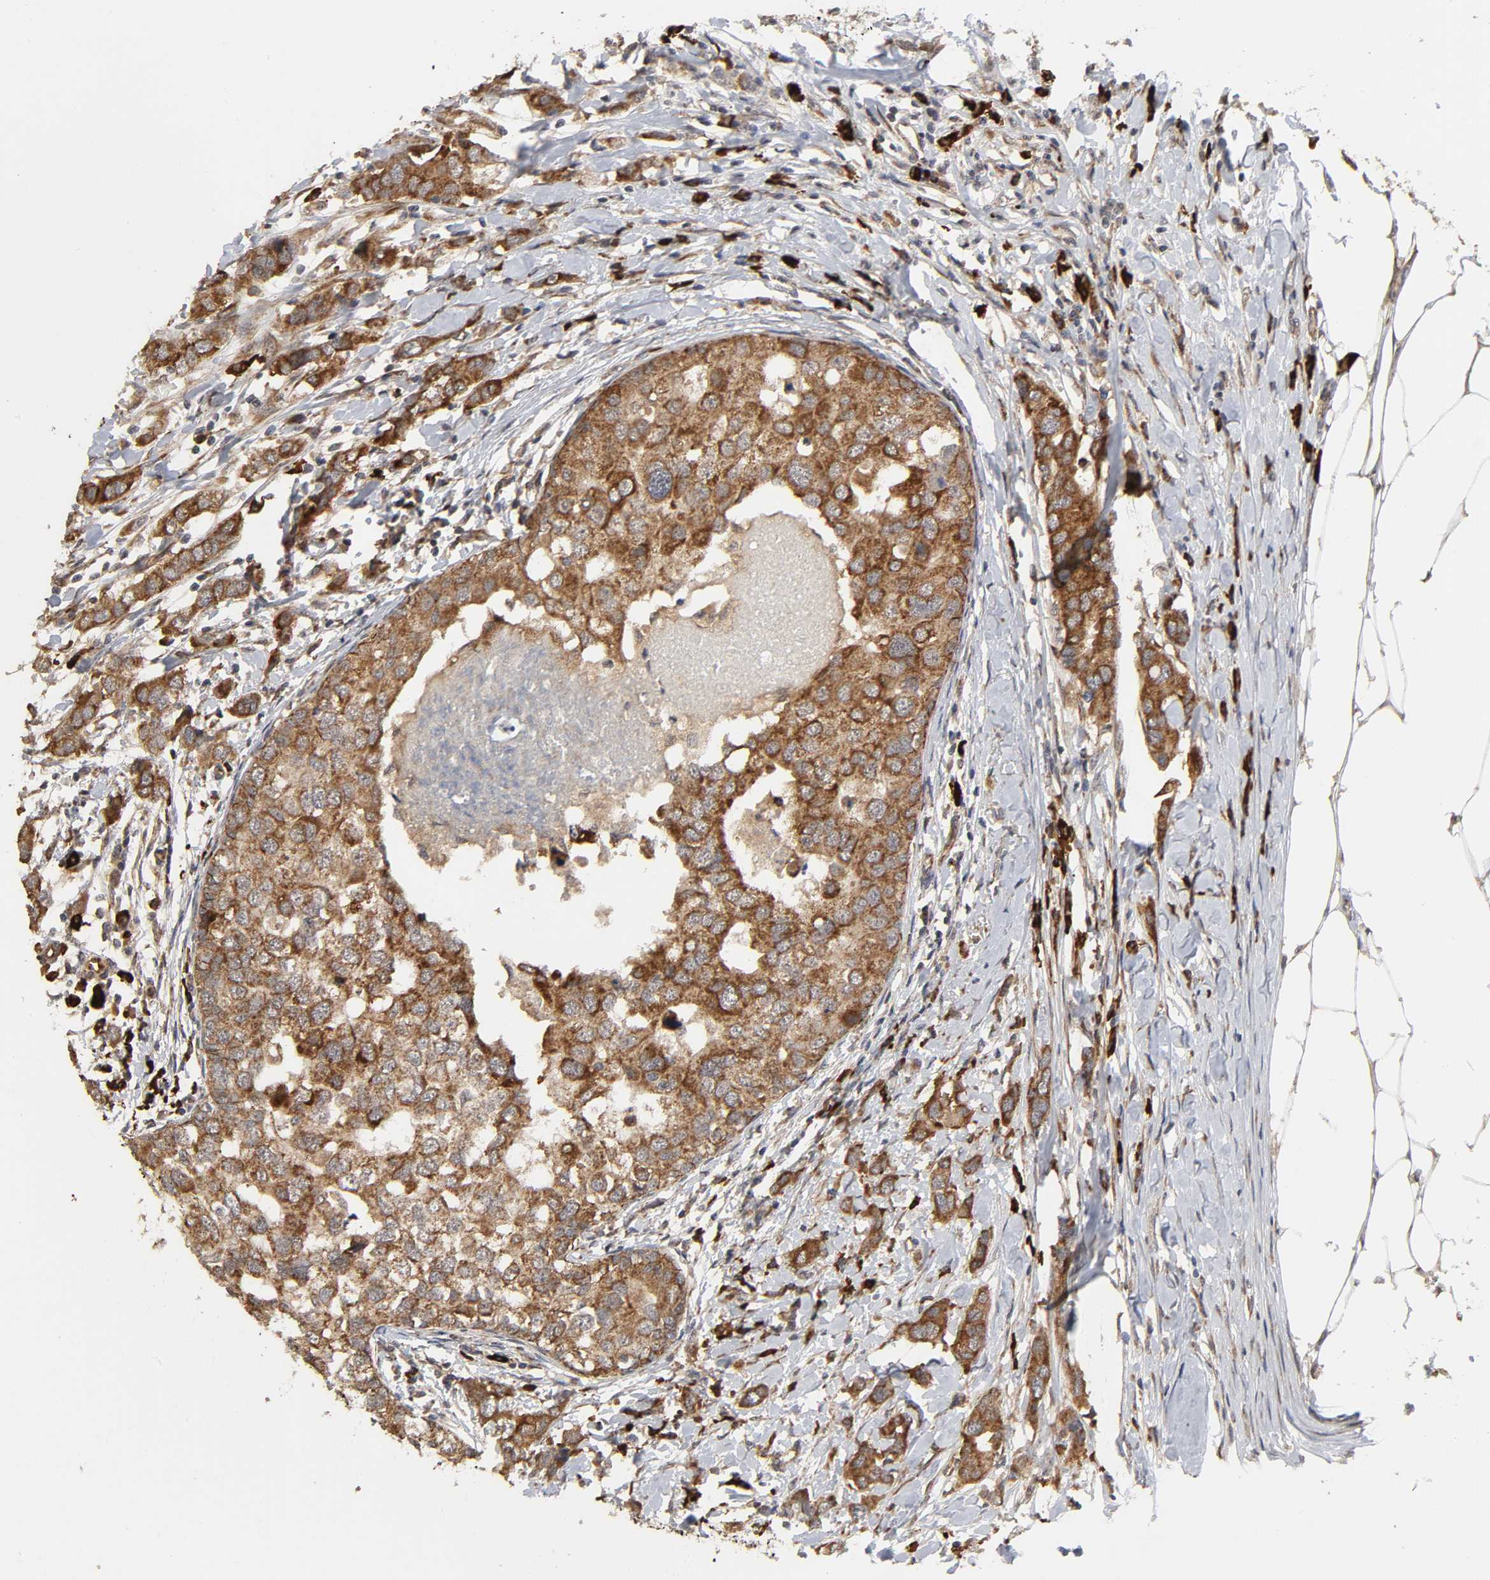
{"staining": {"intensity": "strong", "quantity": ">75%", "location": "cytoplasmic/membranous"}, "tissue": "breast cancer", "cell_type": "Tumor cells", "image_type": "cancer", "snomed": [{"axis": "morphology", "description": "Duct carcinoma"}, {"axis": "topography", "description": "Breast"}], "caption": "Immunohistochemical staining of human infiltrating ductal carcinoma (breast) shows high levels of strong cytoplasmic/membranous protein staining in about >75% of tumor cells.", "gene": "SLC30A9", "patient": {"sex": "female", "age": 50}}